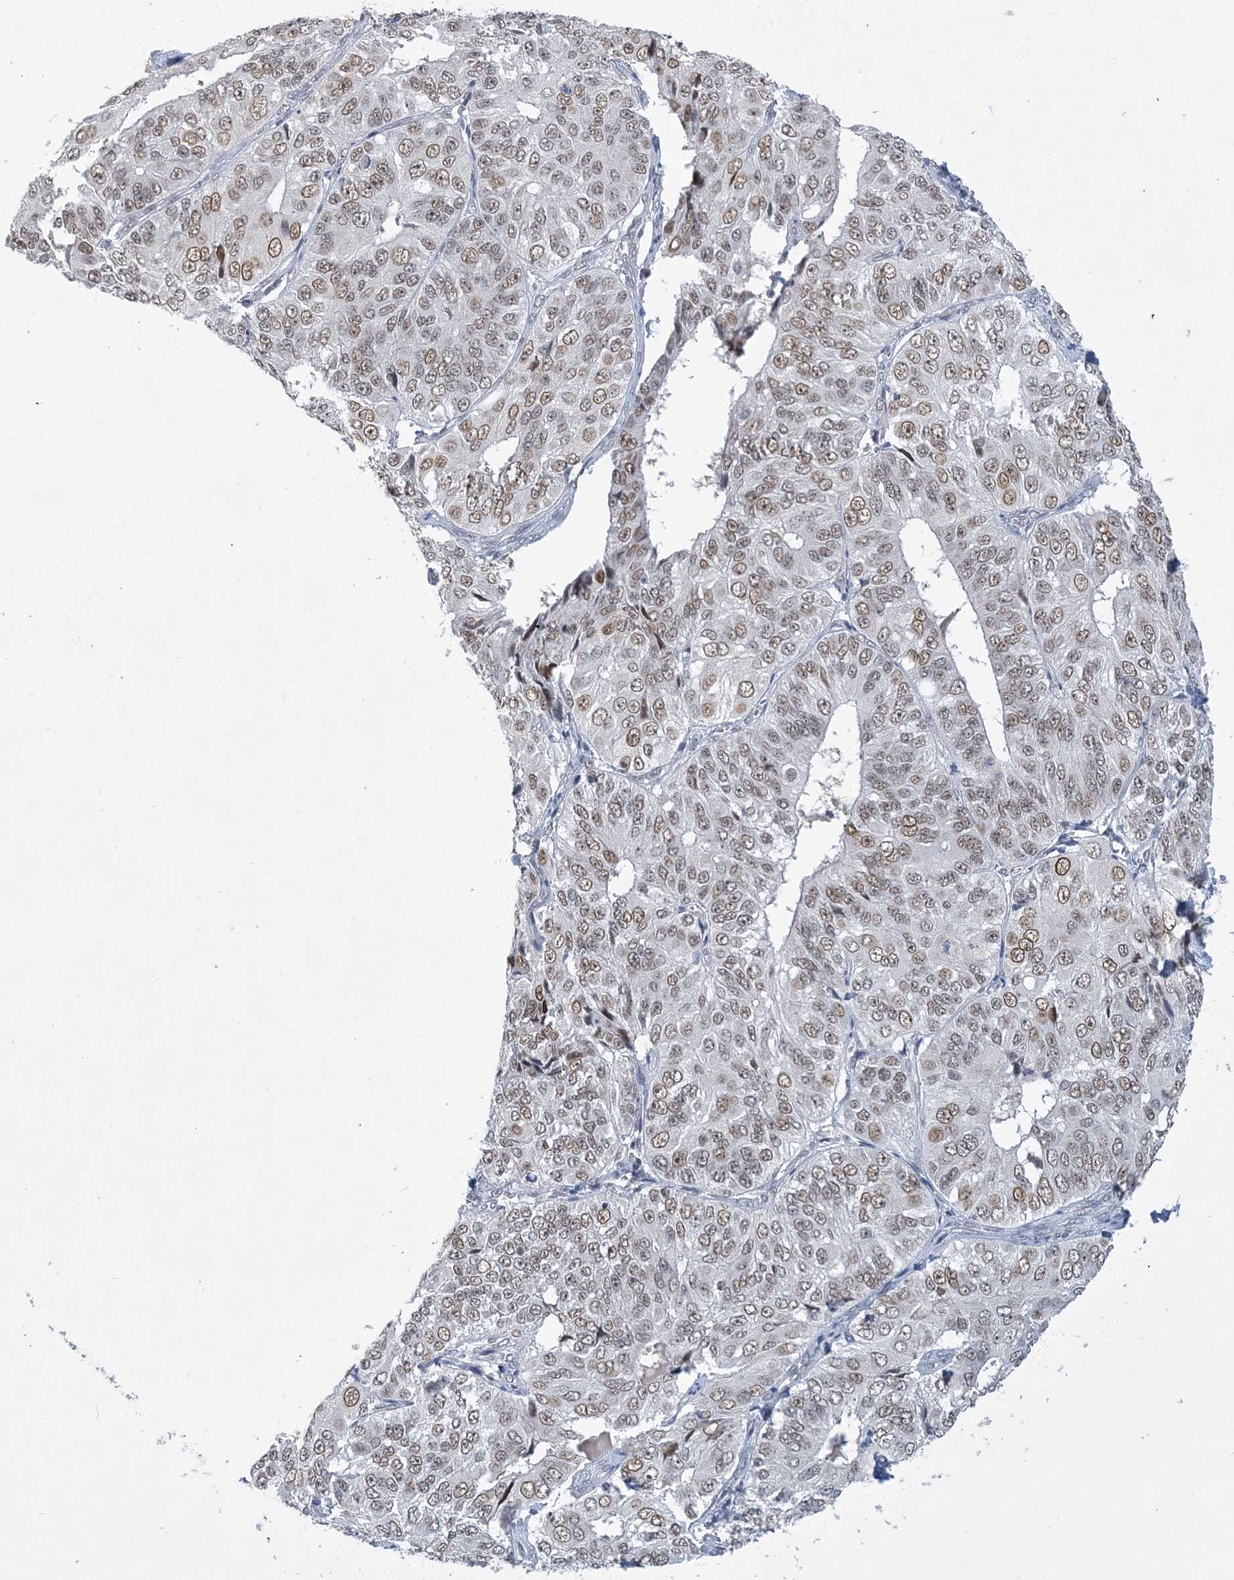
{"staining": {"intensity": "moderate", "quantity": ">75%", "location": "nuclear"}, "tissue": "ovarian cancer", "cell_type": "Tumor cells", "image_type": "cancer", "snomed": [{"axis": "morphology", "description": "Carcinoma, endometroid"}, {"axis": "topography", "description": "Ovary"}], "caption": "Human ovarian cancer (endometroid carcinoma) stained for a protein (brown) exhibits moderate nuclear positive expression in about >75% of tumor cells.", "gene": "KMT2D", "patient": {"sex": "female", "age": 51}}